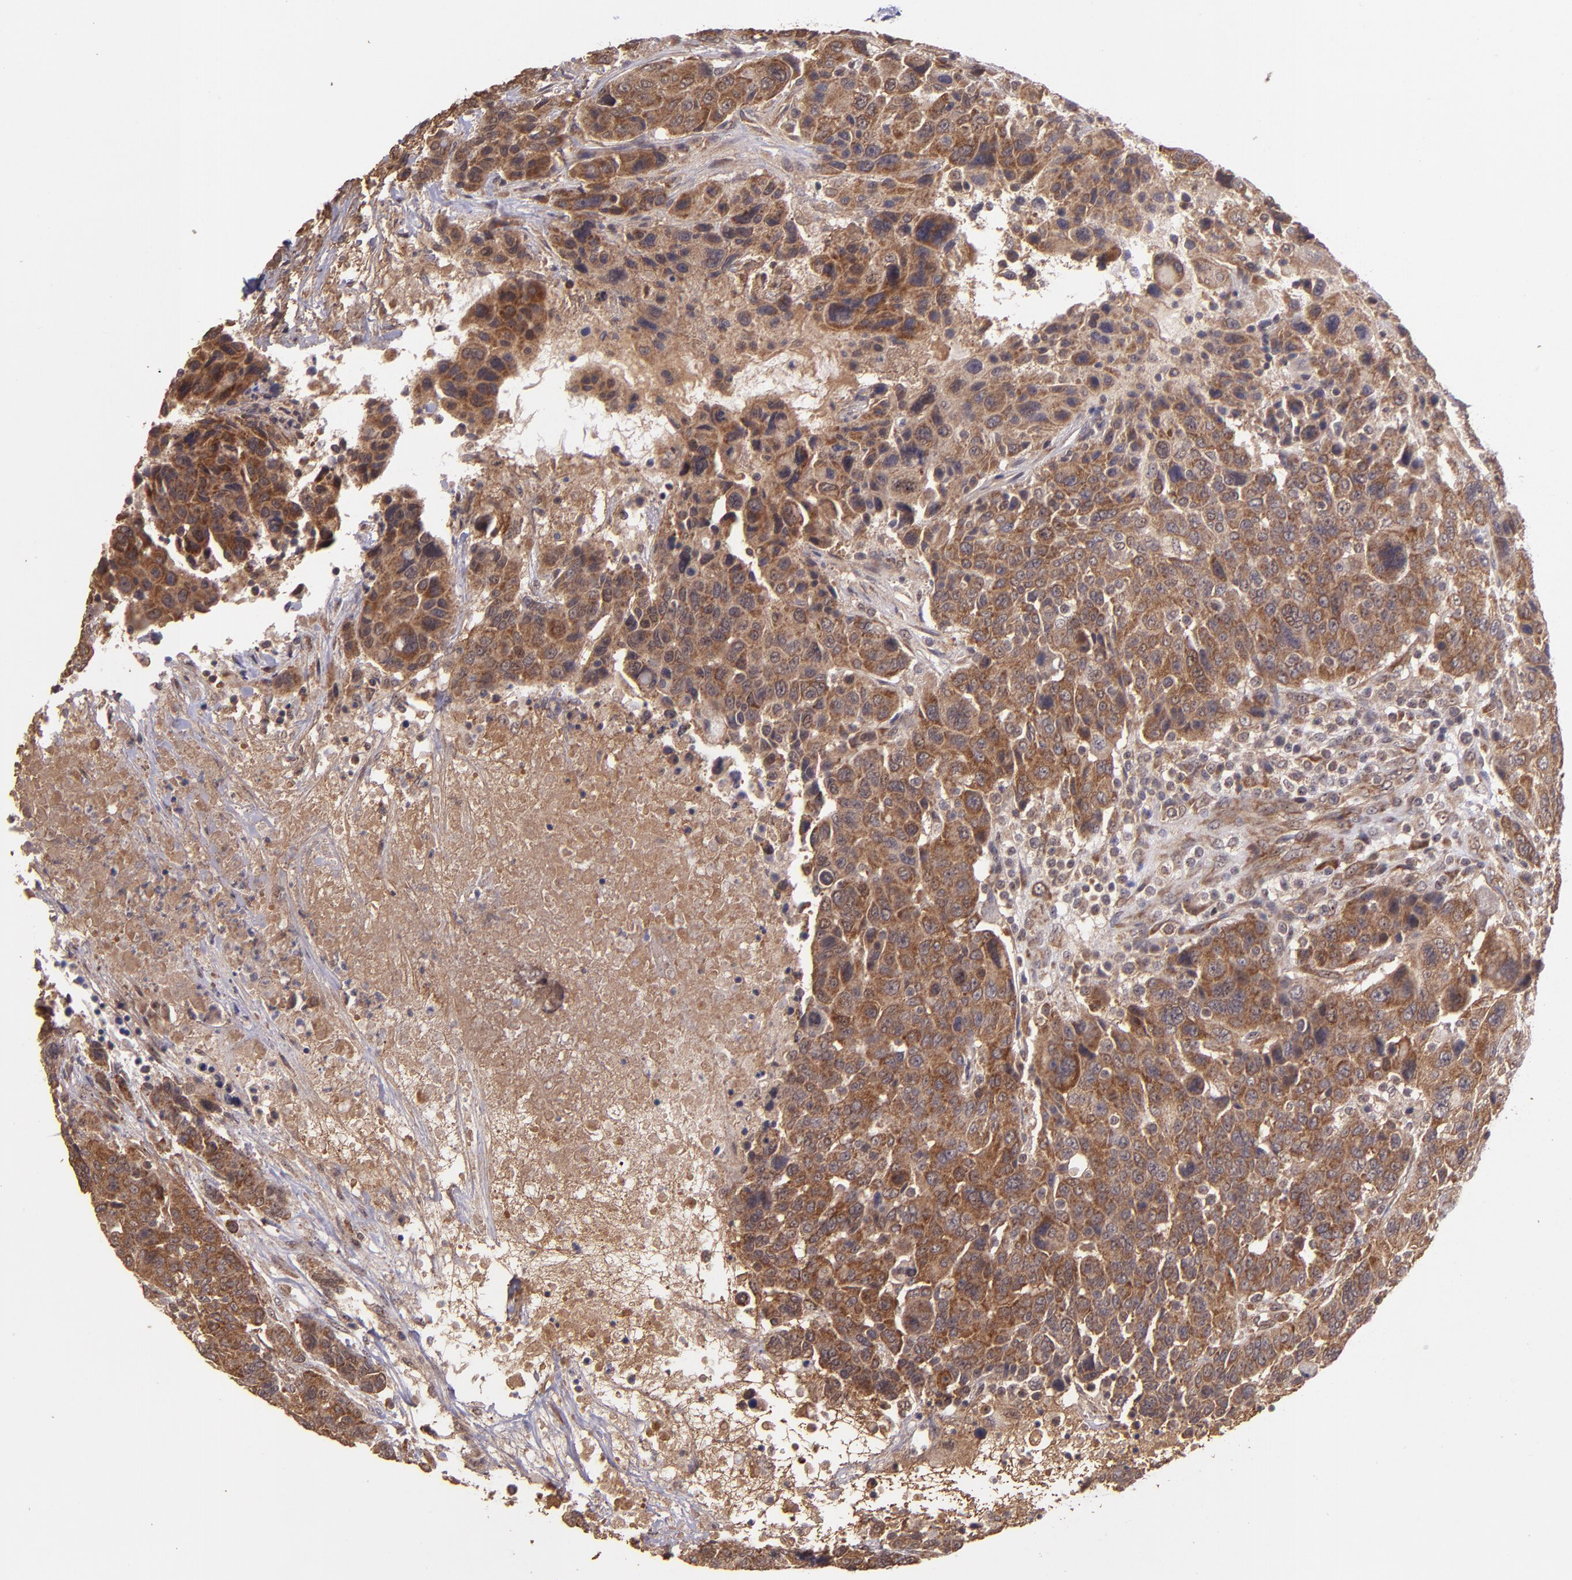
{"staining": {"intensity": "strong", "quantity": ">75%", "location": "cytoplasmic/membranous"}, "tissue": "breast cancer", "cell_type": "Tumor cells", "image_type": "cancer", "snomed": [{"axis": "morphology", "description": "Duct carcinoma"}, {"axis": "topography", "description": "Breast"}], "caption": "Brown immunohistochemical staining in human breast intraductal carcinoma reveals strong cytoplasmic/membranous staining in approximately >75% of tumor cells.", "gene": "USP51", "patient": {"sex": "female", "age": 37}}